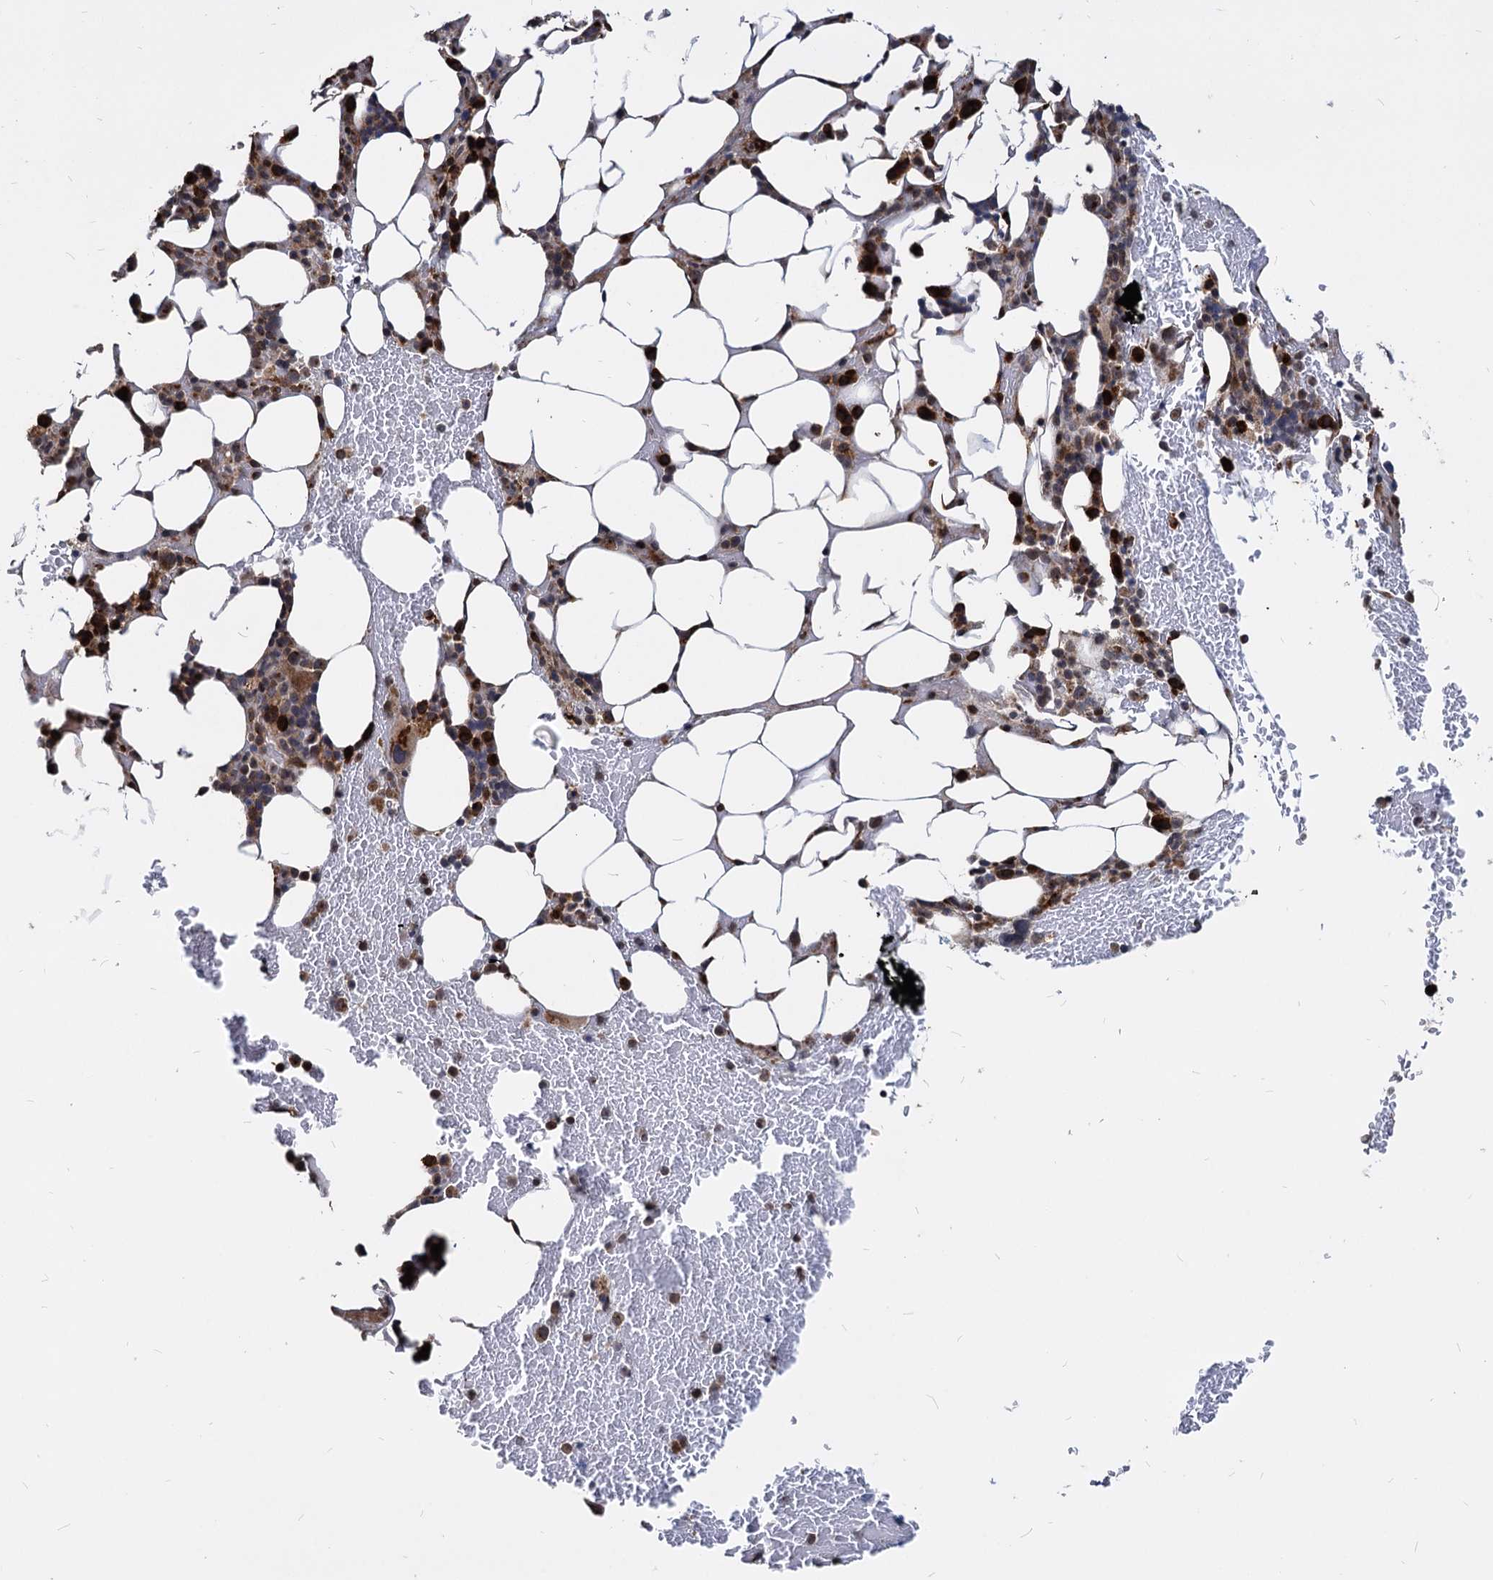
{"staining": {"intensity": "strong", "quantity": "<25%", "location": "cytoplasmic/membranous"}, "tissue": "bone marrow", "cell_type": "Hematopoietic cells", "image_type": "normal", "snomed": [{"axis": "morphology", "description": "Normal tissue, NOS"}, {"axis": "topography", "description": "Bone marrow"}], "caption": "Hematopoietic cells reveal medium levels of strong cytoplasmic/membranous expression in approximately <25% of cells in unremarkable bone marrow. The staining is performed using DAB (3,3'-diaminobenzidine) brown chromogen to label protein expression. The nuclei are counter-stained blue using hematoxylin.", "gene": "SAAL1", "patient": {"sex": "male", "age": 78}}